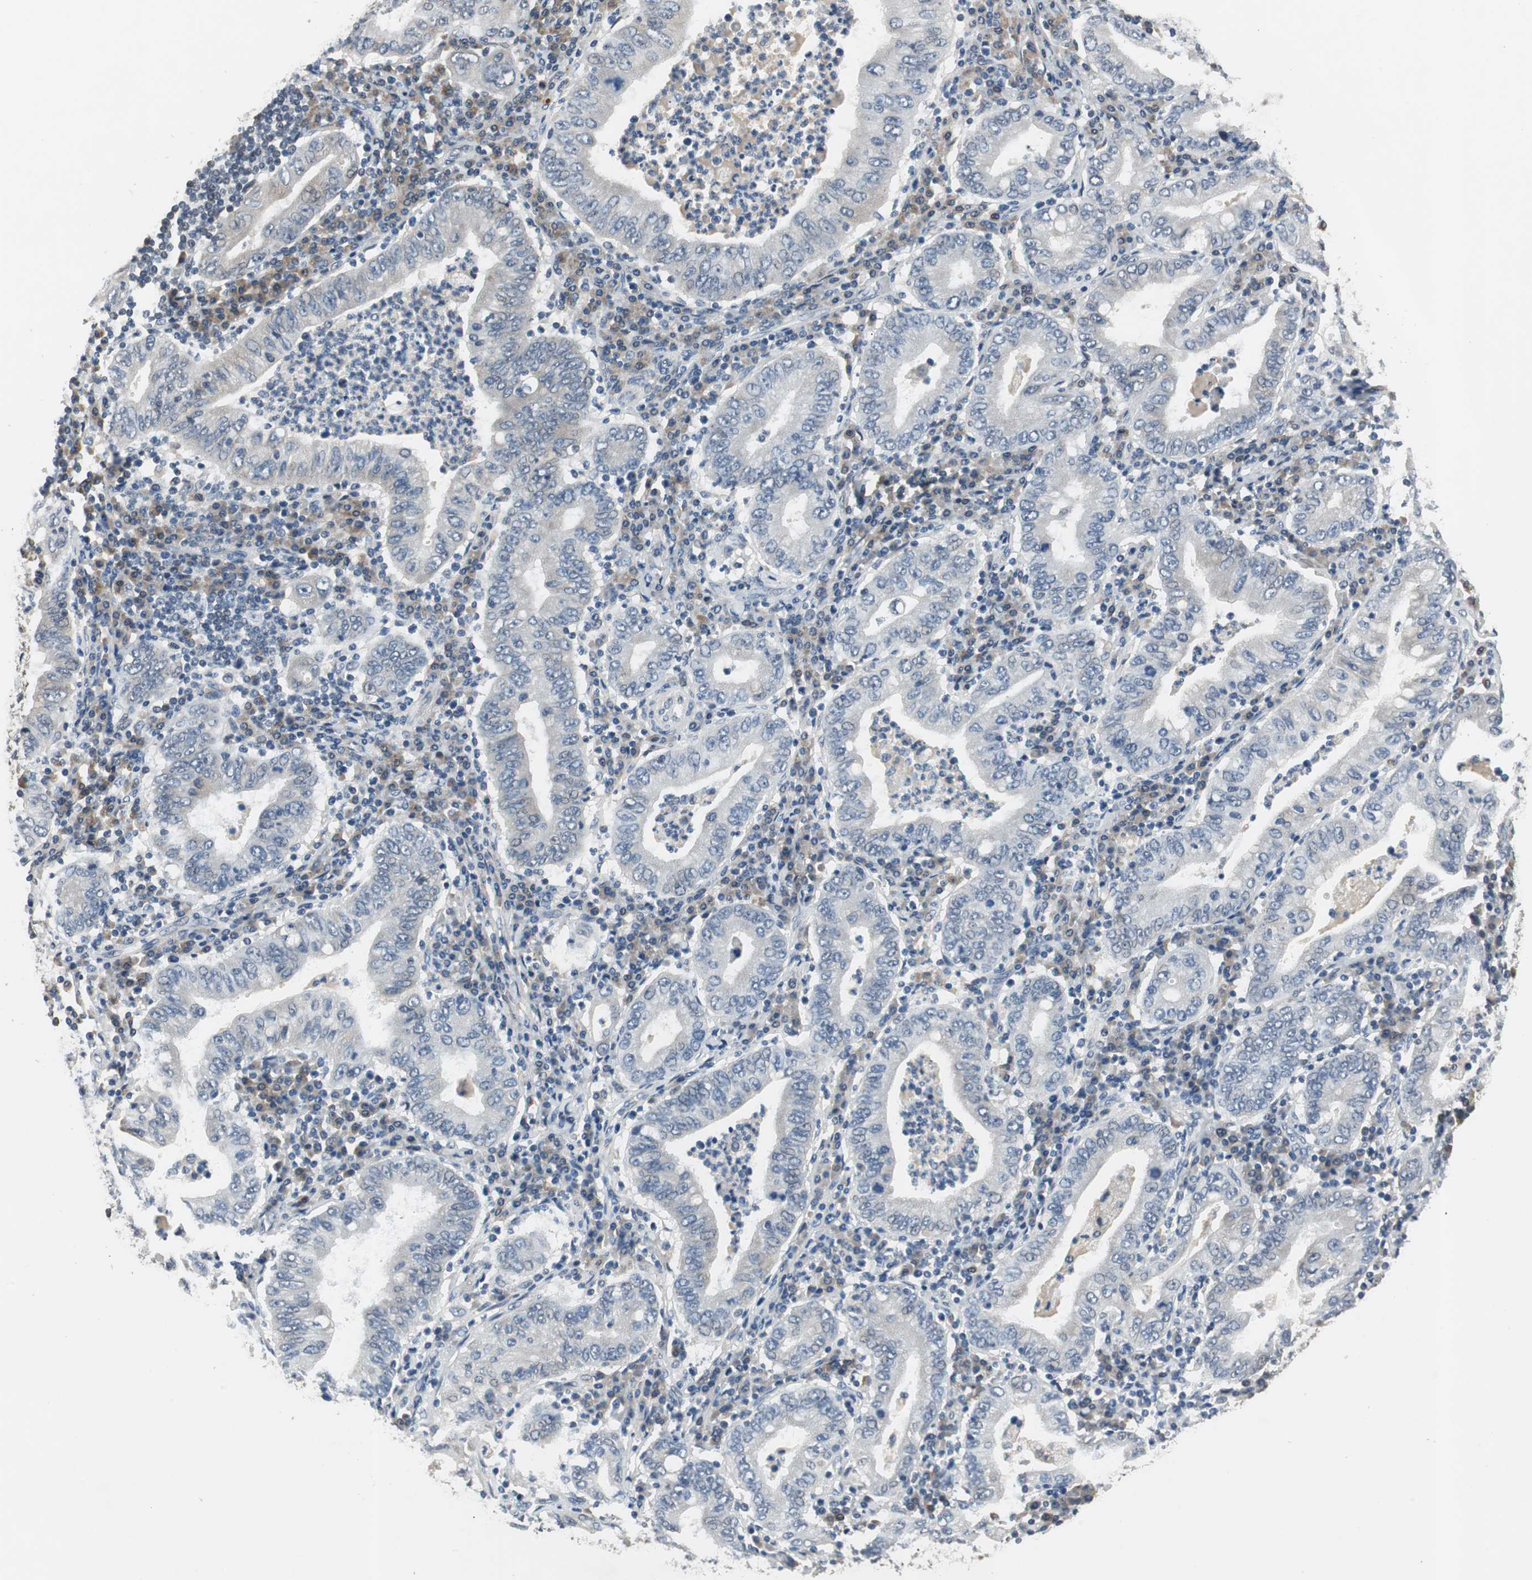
{"staining": {"intensity": "negative", "quantity": "none", "location": "none"}, "tissue": "stomach cancer", "cell_type": "Tumor cells", "image_type": "cancer", "snomed": [{"axis": "morphology", "description": "Normal tissue, NOS"}, {"axis": "morphology", "description": "Adenocarcinoma, NOS"}, {"axis": "topography", "description": "Esophagus"}, {"axis": "topography", "description": "Stomach, upper"}, {"axis": "topography", "description": "Peripheral nerve tissue"}], "caption": "Photomicrograph shows no protein expression in tumor cells of stomach cancer (adenocarcinoma) tissue.", "gene": "PI4KB", "patient": {"sex": "male", "age": 62}}